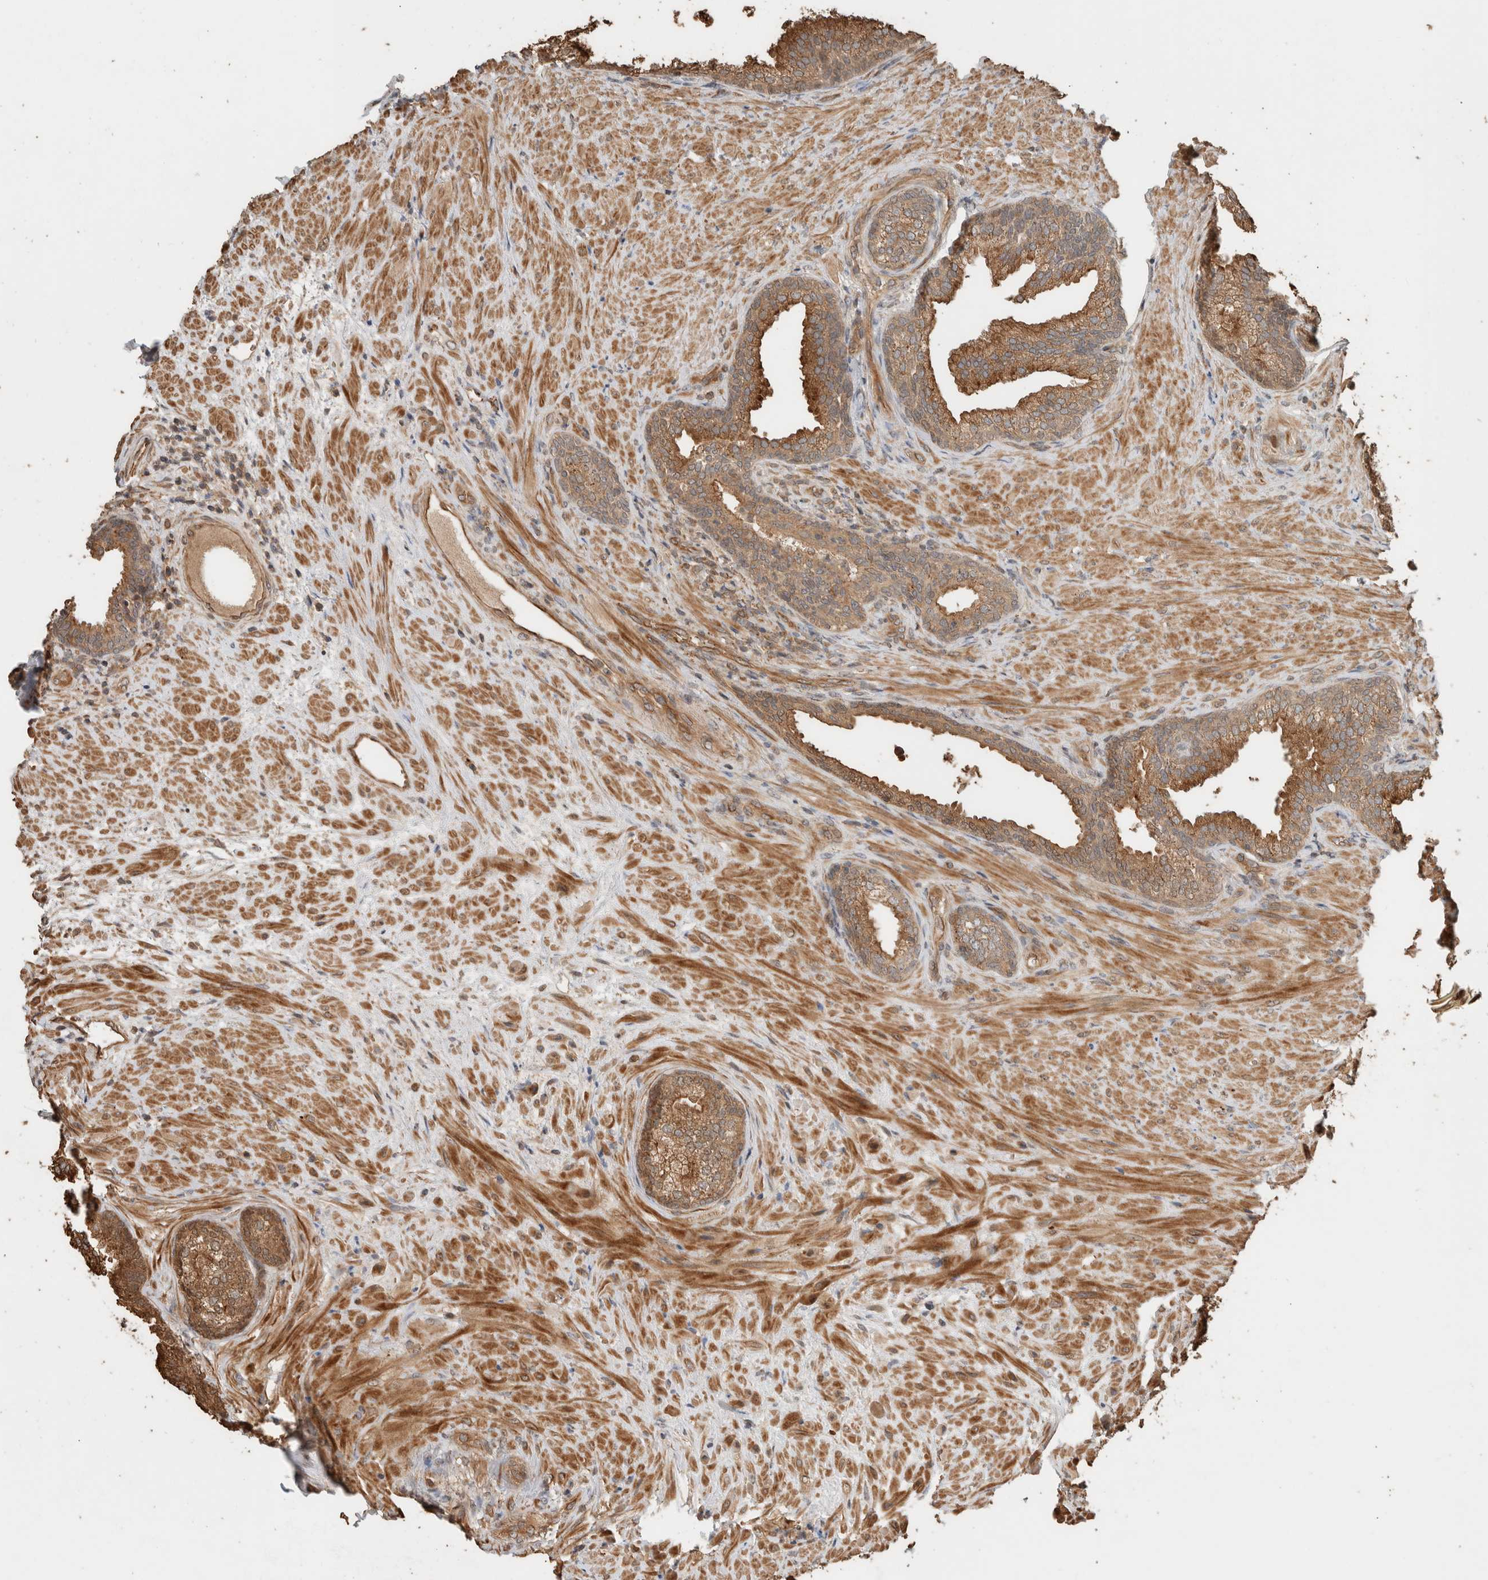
{"staining": {"intensity": "moderate", "quantity": ">75%", "location": "cytoplasmic/membranous"}, "tissue": "prostate", "cell_type": "Glandular cells", "image_type": "normal", "snomed": [{"axis": "morphology", "description": "Normal tissue, NOS"}, {"axis": "topography", "description": "Prostate"}], "caption": "This image shows benign prostate stained with IHC to label a protein in brown. The cytoplasmic/membranous of glandular cells show moderate positivity for the protein. Nuclei are counter-stained blue.", "gene": "OTUD6B", "patient": {"sex": "male", "age": 76}}